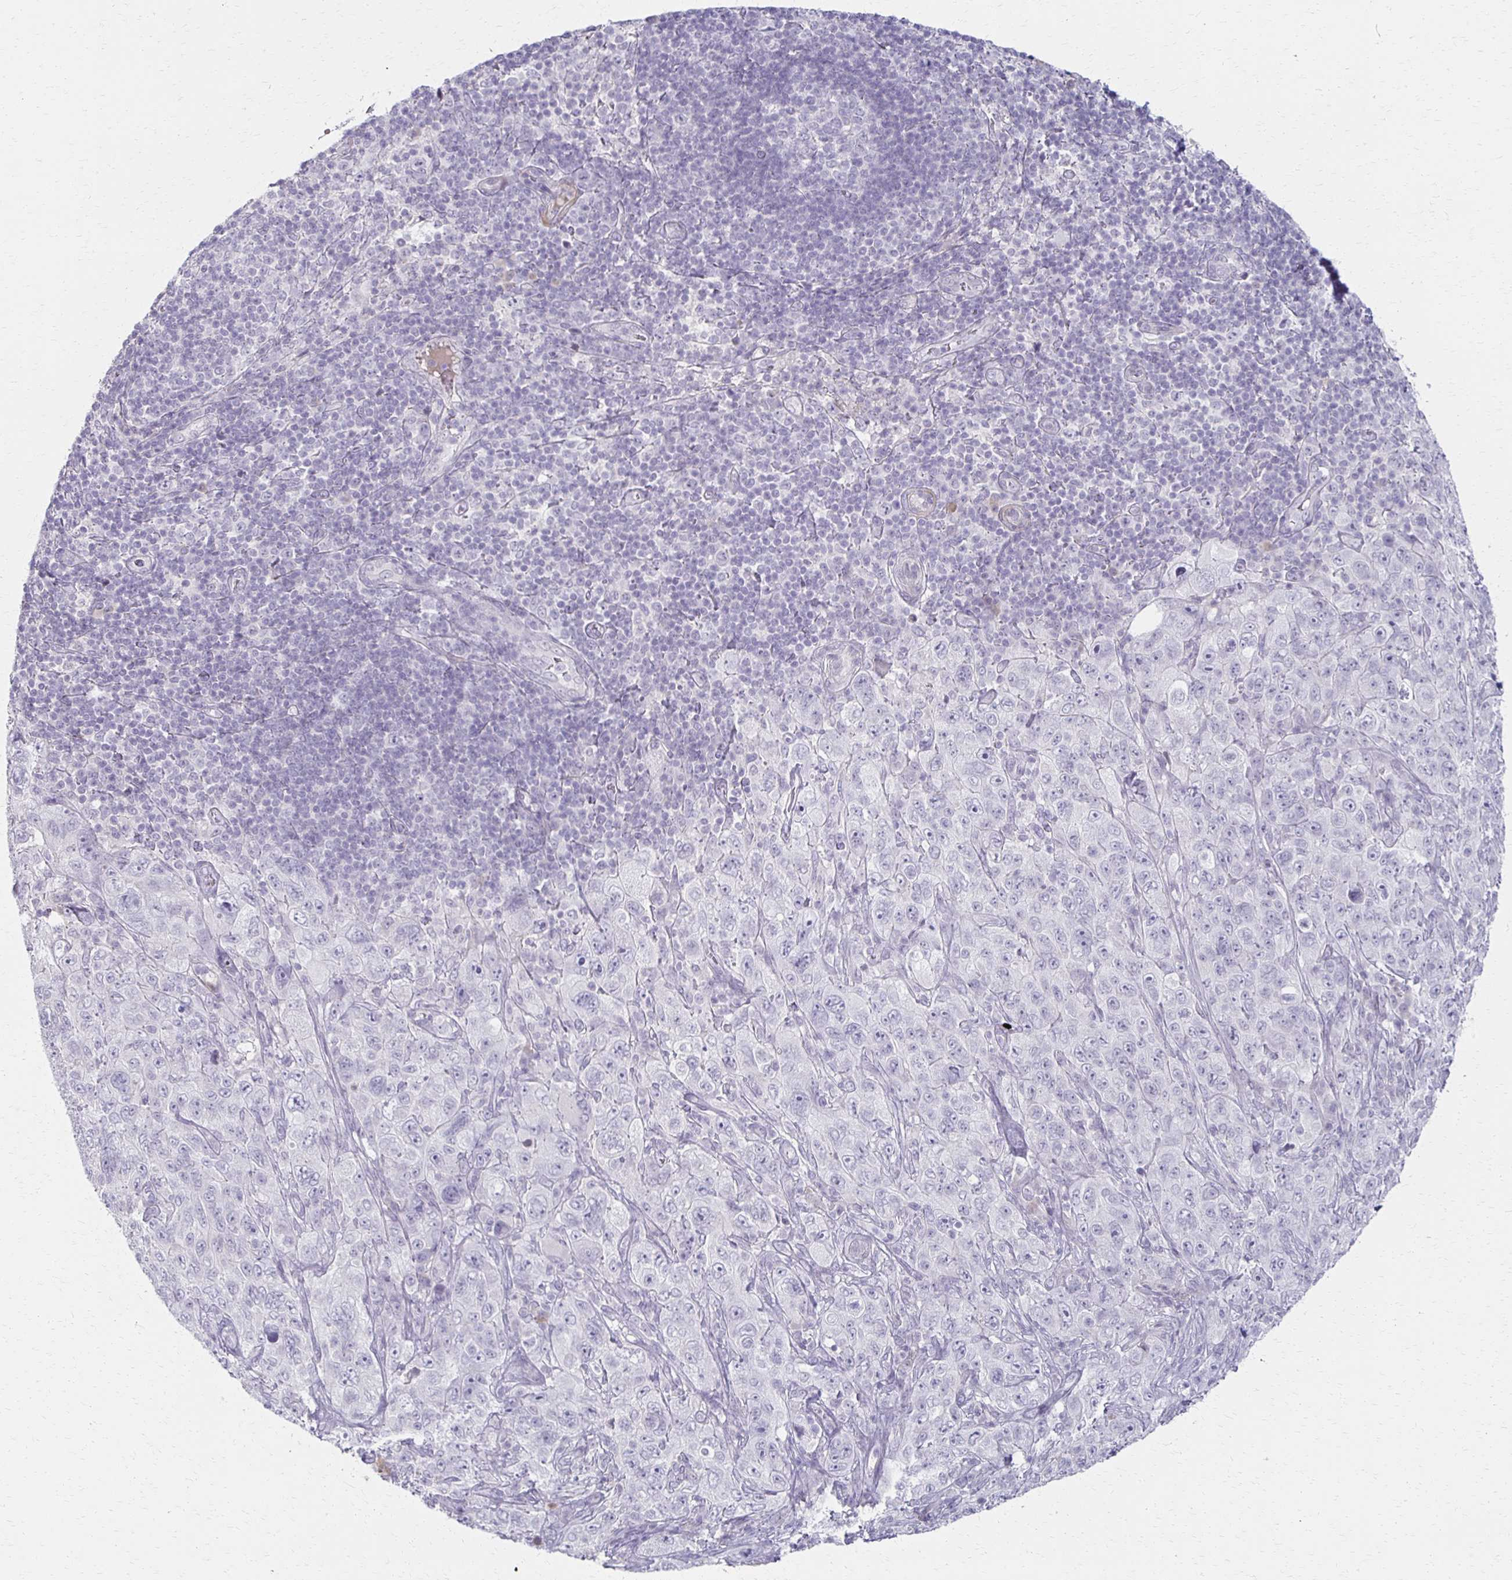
{"staining": {"intensity": "negative", "quantity": "none", "location": "none"}, "tissue": "pancreatic cancer", "cell_type": "Tumor cells", "image_type": "cancer", "snomed": [{"axis": "morphology", "description": "Adenocarcinoma, NOS"}, {"axis": "topography", "description": "Pancreas"}], "caption": "An immunohistochemistry histopathology image of pancreatic cancer is shown. There is no staining in tumor cells of pancreatic cancer.", "gene": "FOXO4", "patient": {"sex": "male", "age": 68}}